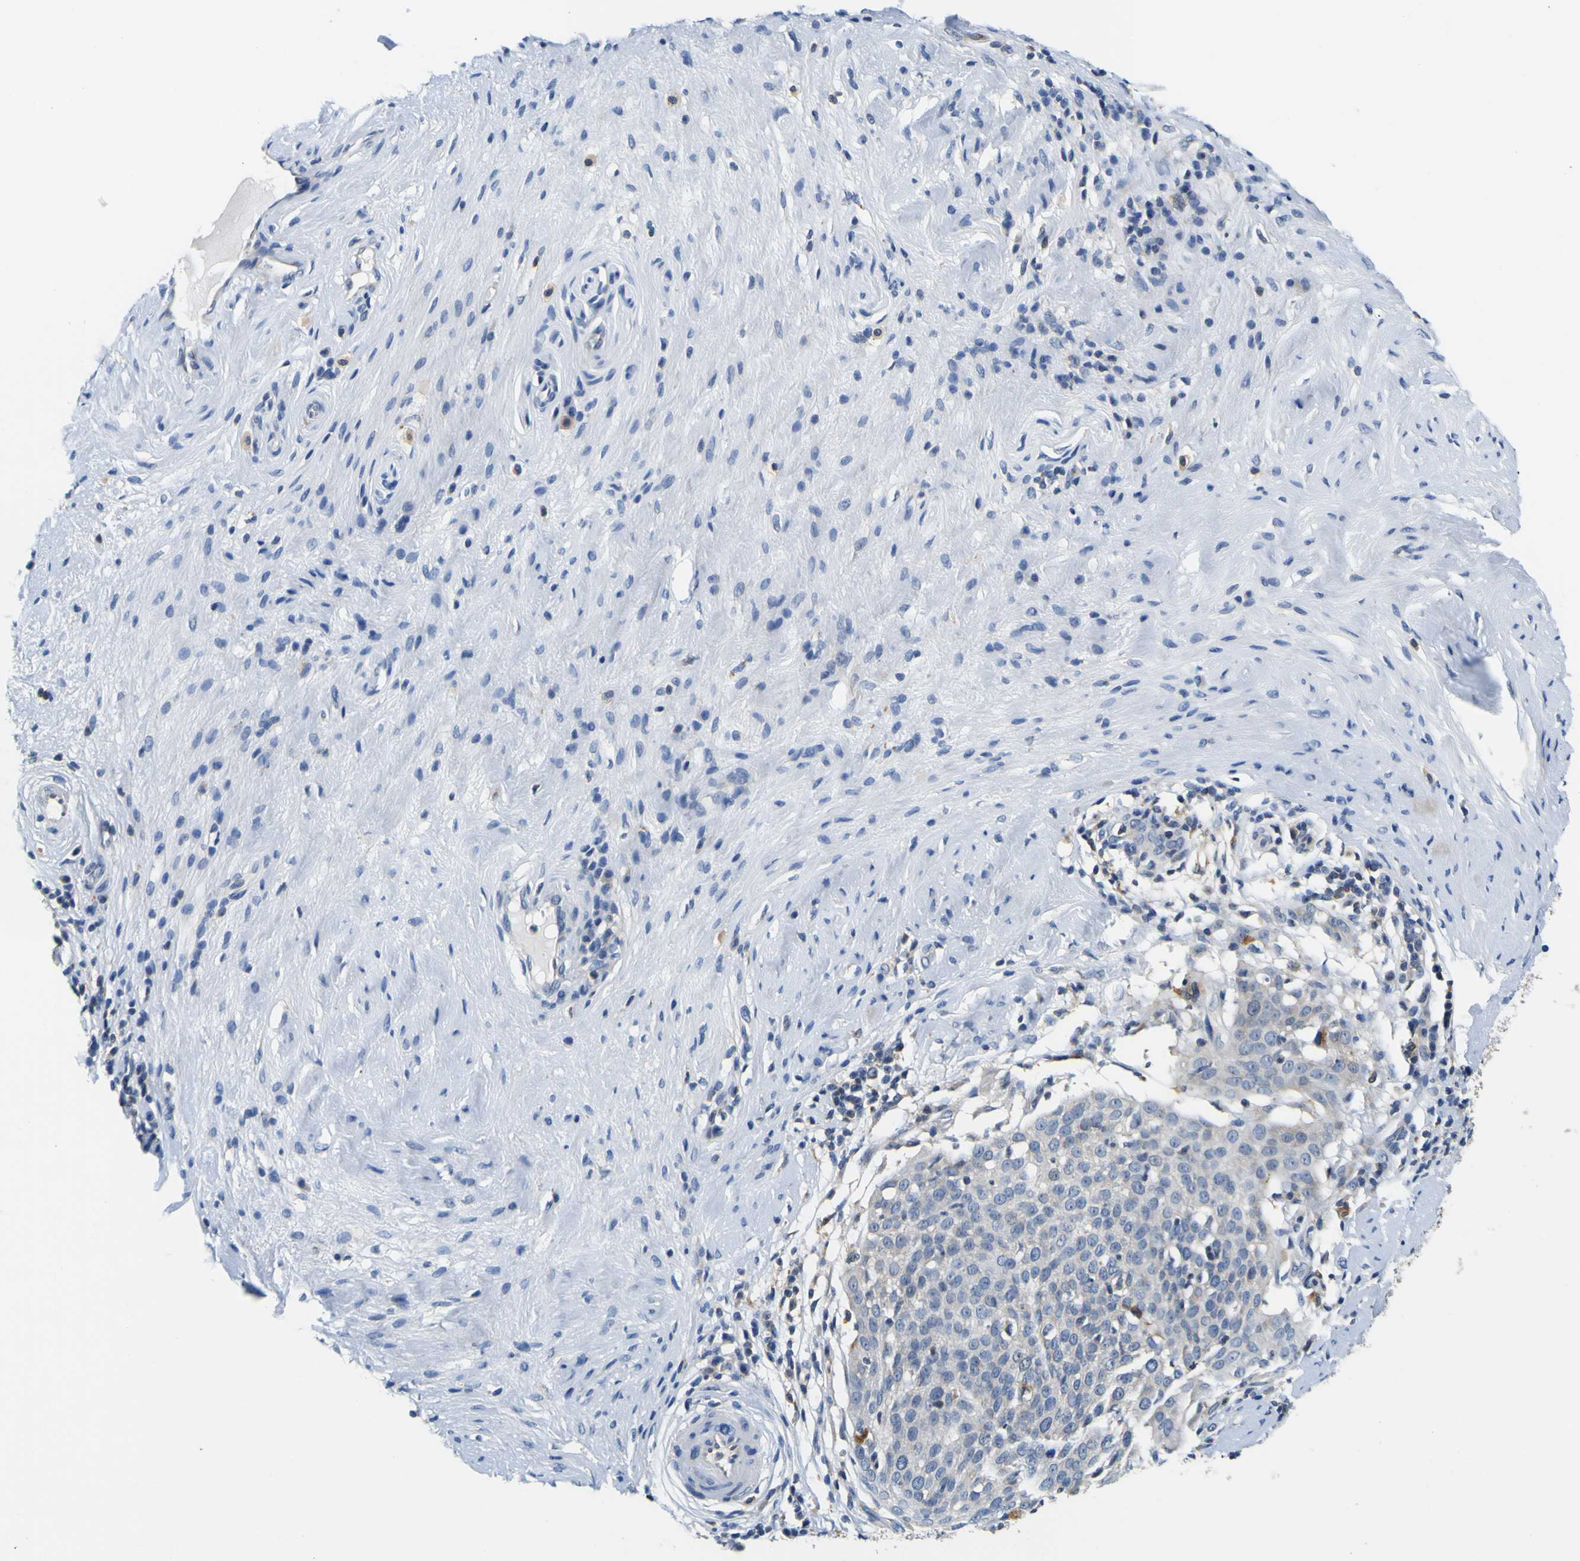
{"staining": {"intensity": "negative", "quantity": "none", "location": "none"}, "tissue": "cervical cancer", "cell_type": "Tumor cells", "image_type": "cancer", "snomed": [{"axis": "morphology", "description": "Squamous cell carcinoma, NOS"}, {"axis": "topography", "description": "Cervix"}], "caption": "A high-resolution histopathology image shows immunohistochemistry staining of cervical cancer (squamous cell carcinoma), which reveals no significant positivity in tumor cells.", "gene": "TNIK", "patient": {"sex": "female", "age": 51}}